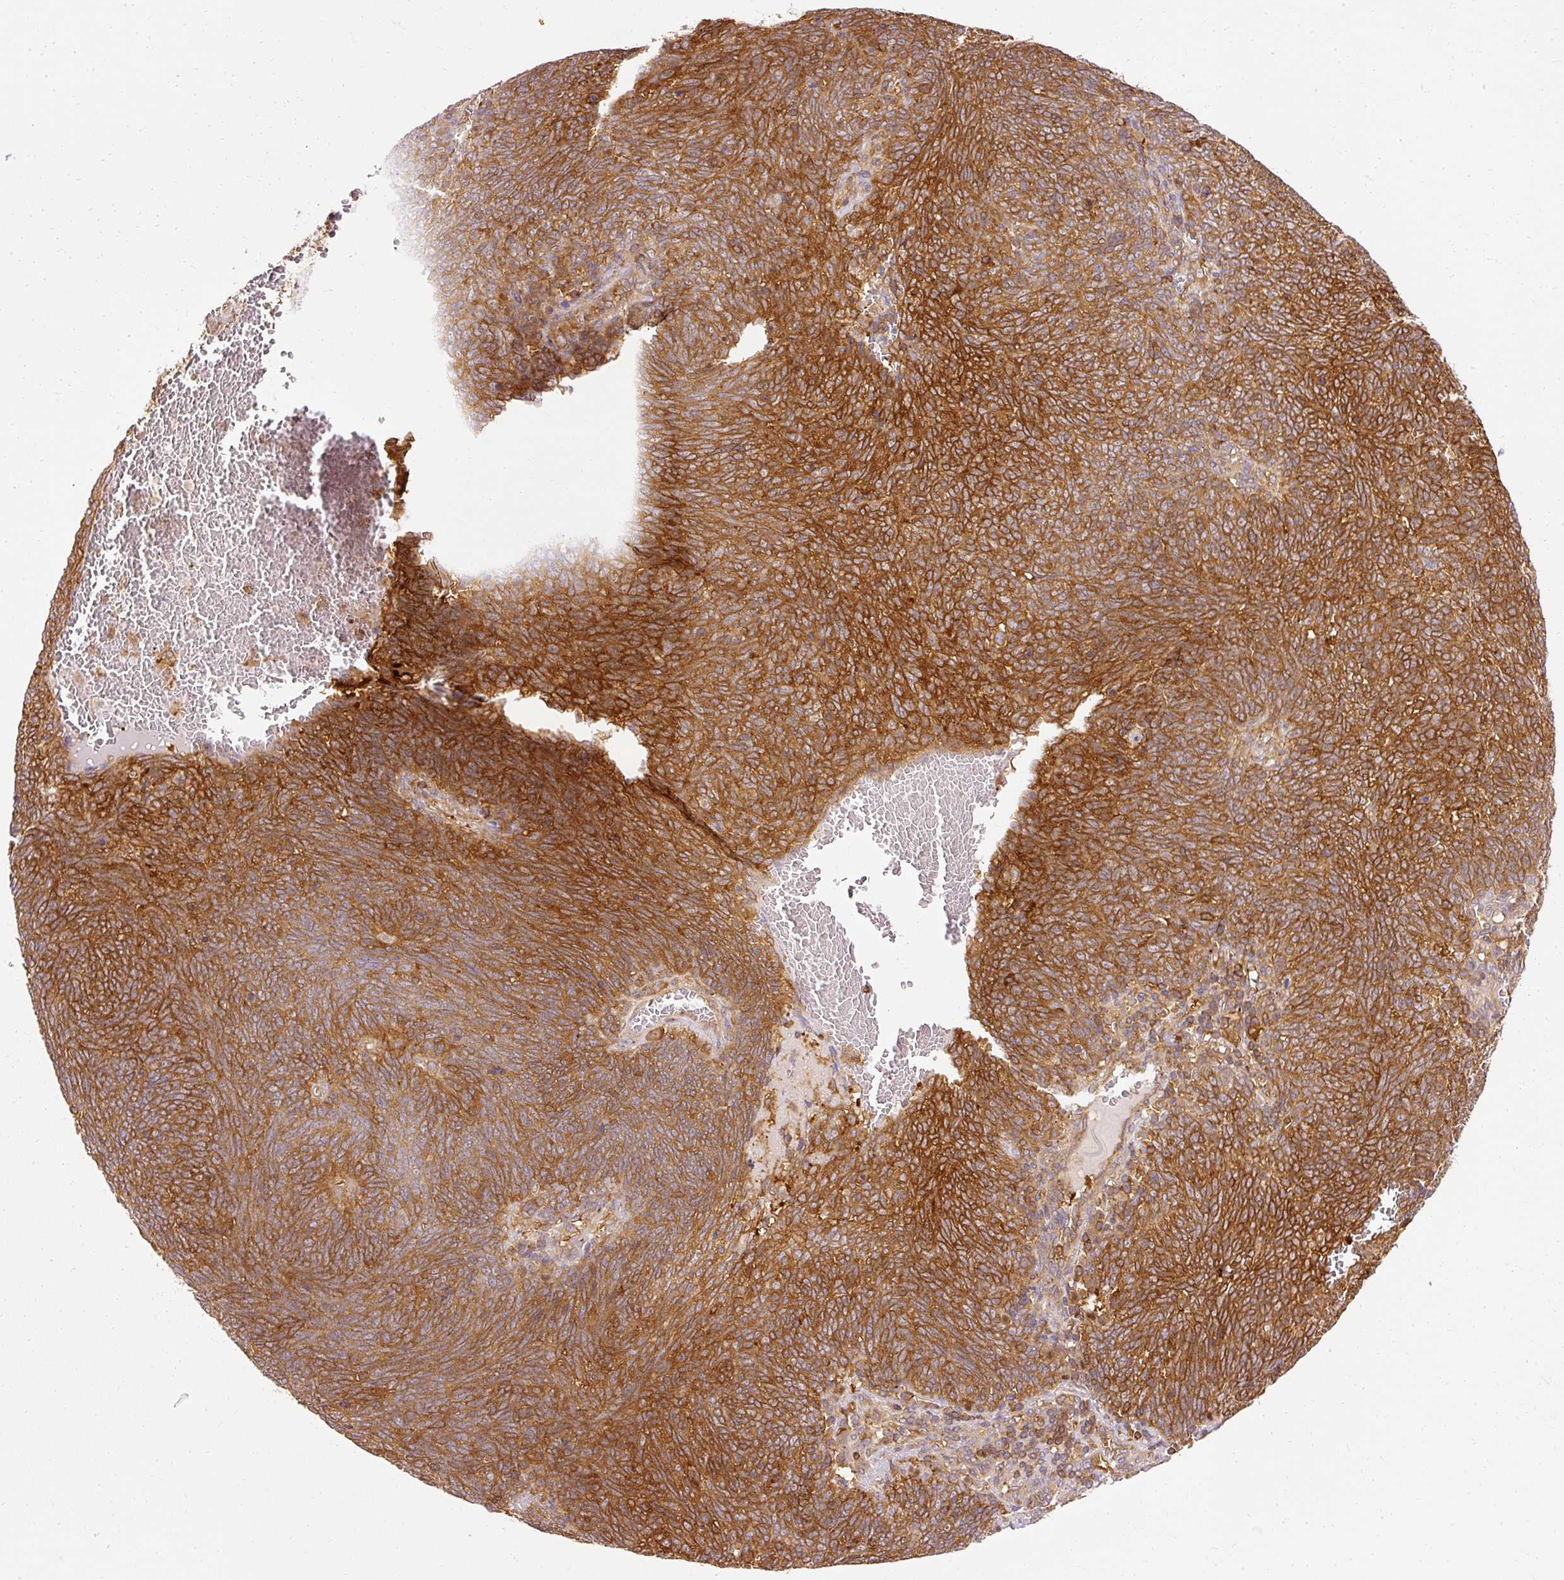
{"staining": {"intensity": "strong", "quantity": ">75%", "location": "cytoplasmic/membranous"}, "tissue": "lung cancer", "cell_type": "Tumor cells", "image_type": "cancer", "snomed": [{"axis": "morphology", "description": "Squamous cell carcinoma, NOS"}, {"axis": "topography", "description": "Lung"}], "caption": "Brown immunohistochemical staining in lung squamous cell carcinoma reveals strong cytoplasmic/membranous positivity in about >75% of tumor cells.", "gene": "ARMH3", "patient": {"sex": "female", "age": 72}}